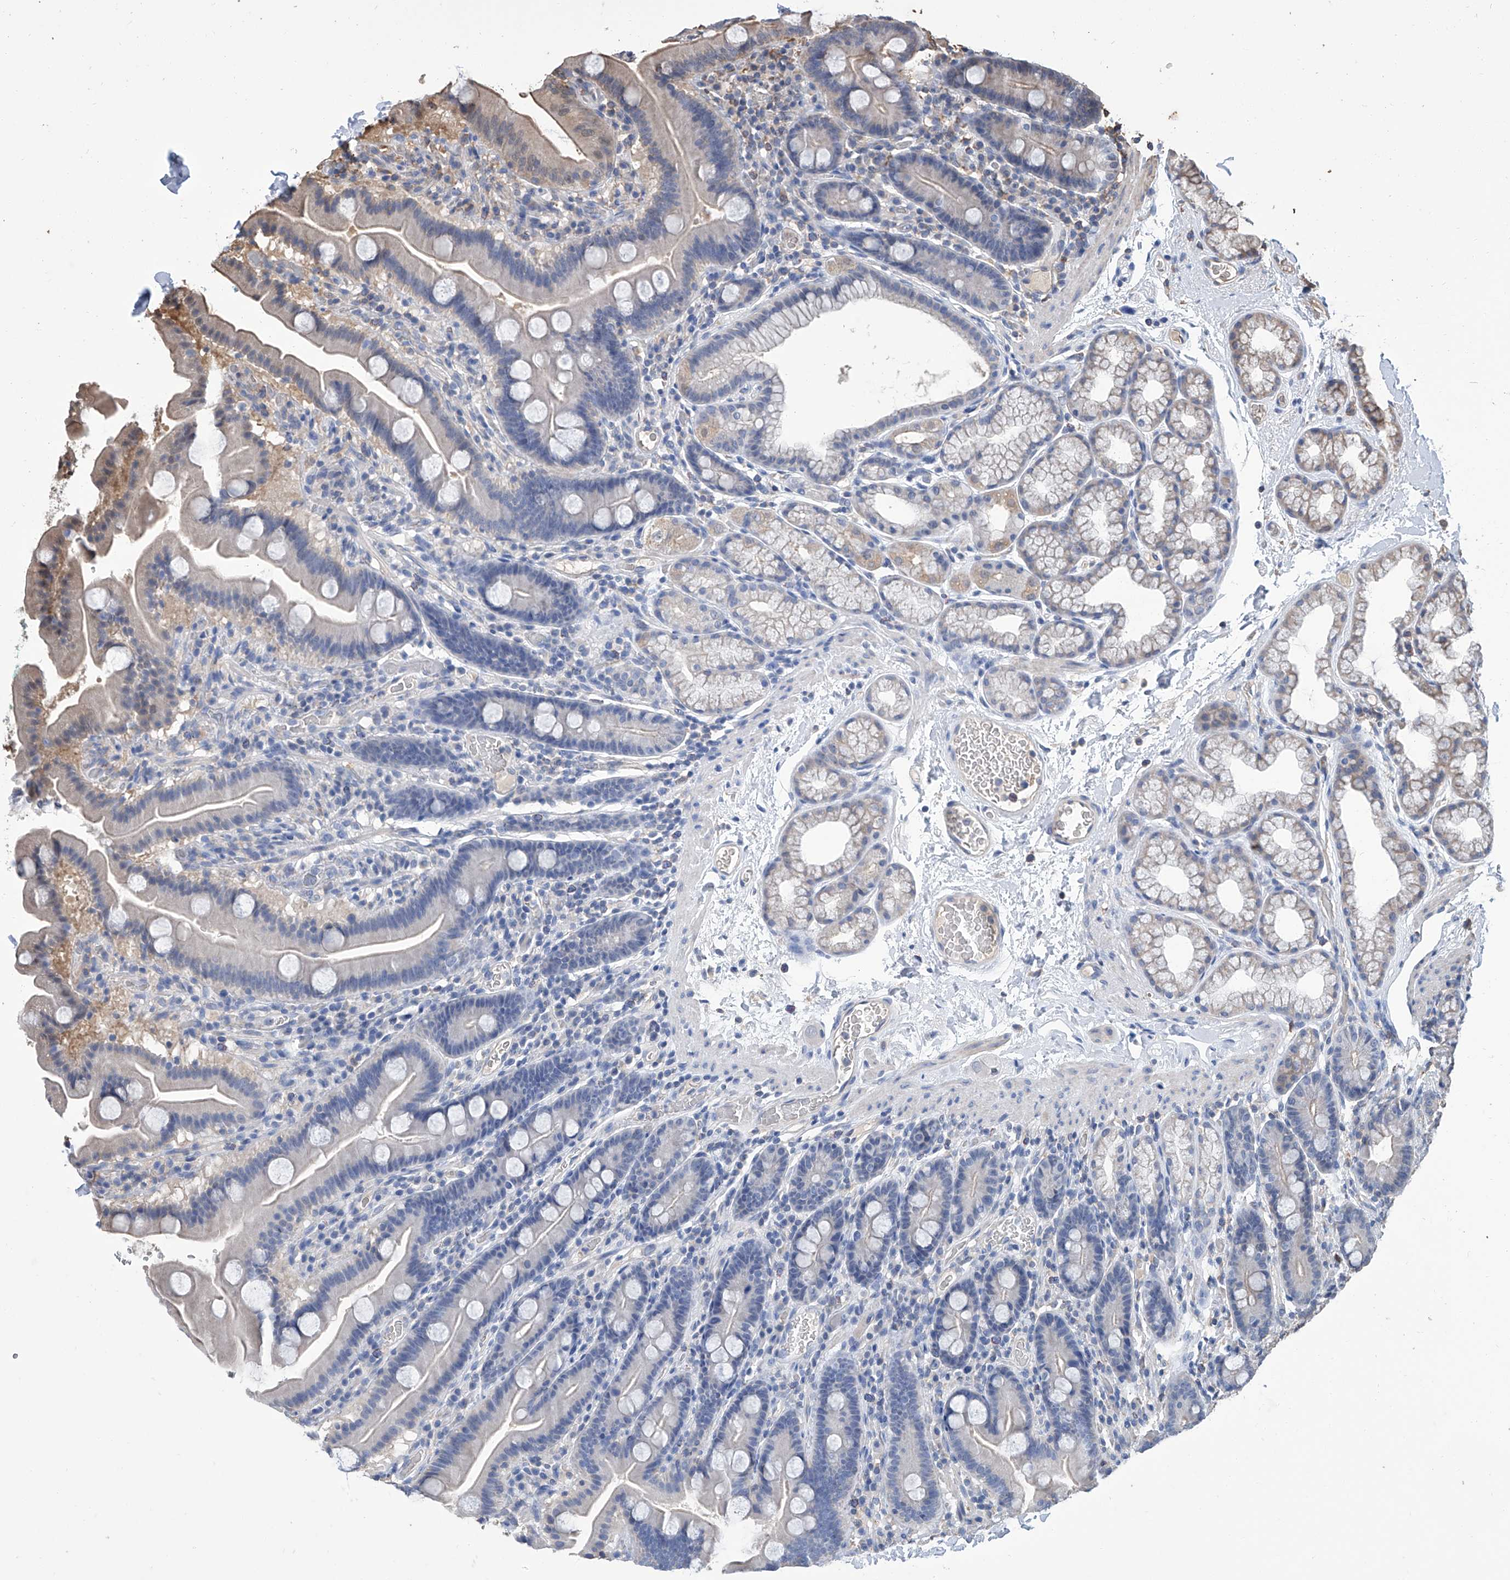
{"staining": {"intensity": "negative", "quantity": "none", "location": "none"}, "tissue": "duodenum", "cell_type": "Glandular cells", "image_type": "normal", "snomed": [{"axis": "morphology", "description": "Normal tissue, NOS"}, {"axis": "topography", "description": "Duodenum"}], "caption": "Histopathology image shows no protein positivity in glandular cells of unremarkable duodenum.", "gene": "GPT", "patient": {"sex": "male", "age": 55}}